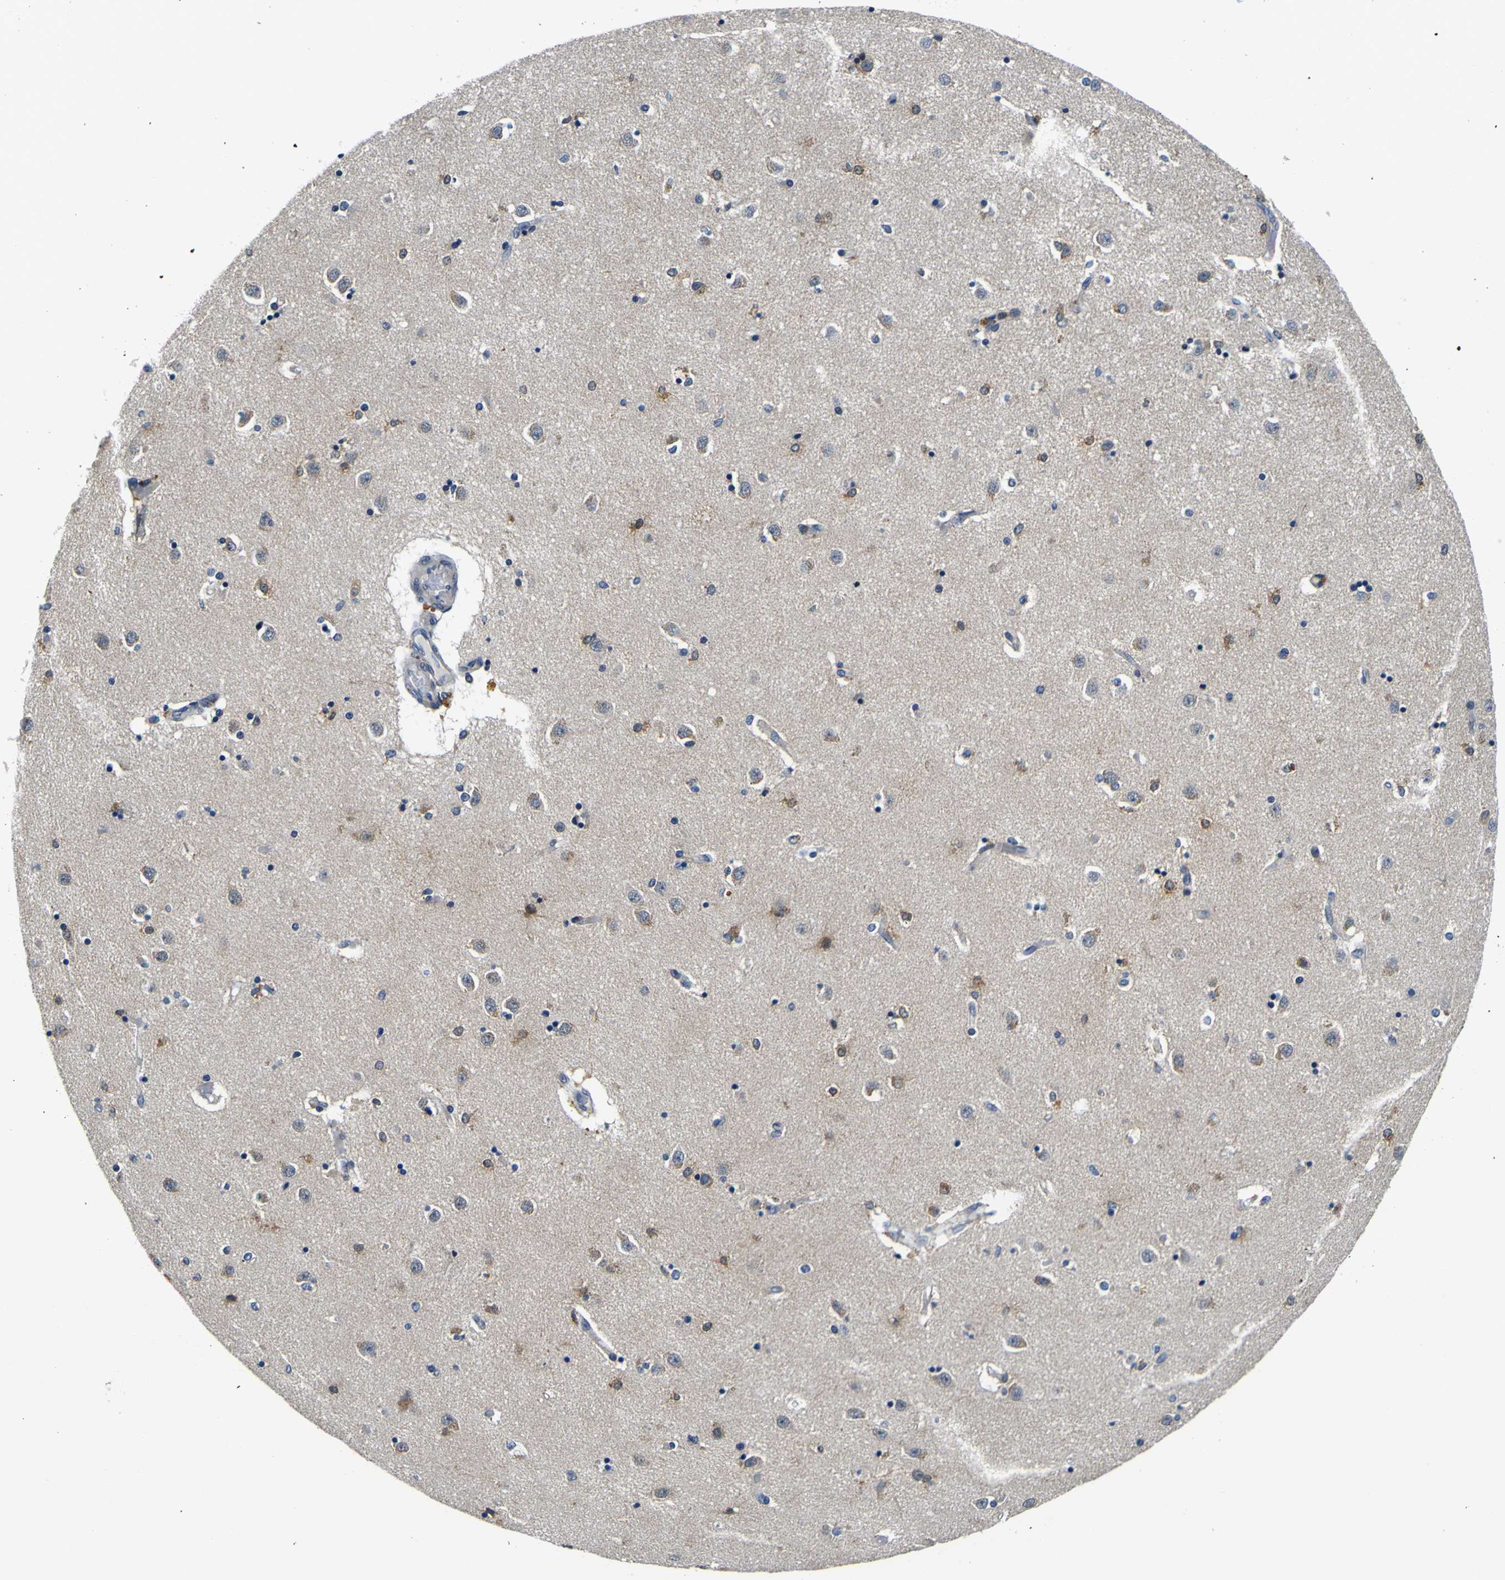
{"staining": {"intensity": "moderate", "quantity": "<25%", "location": "cytoplasmic/membranous"}, "tissue": "caudate", "cell_type": "Glial cells", "image_type": "normal", "snomed": [{"axis": "morphology", "description": "Normal tissue, NOS"}, {"axis": "topography", "description": "Lateral ventricle wall"}], "caption": "Immunohistochemical staining of unremarkable caudate reveals <25% levels of moderate cytoplasmic/membranous protein expression in approximately <25% of glial cells. (Stains: DAB (3,3'-diaminobenzidine) in brown, nuclei in blue, Microscopy: brightfield microscopy at high magnification).", "gene": "TNIK", "patient": {"sex": "female", "age": 54}}